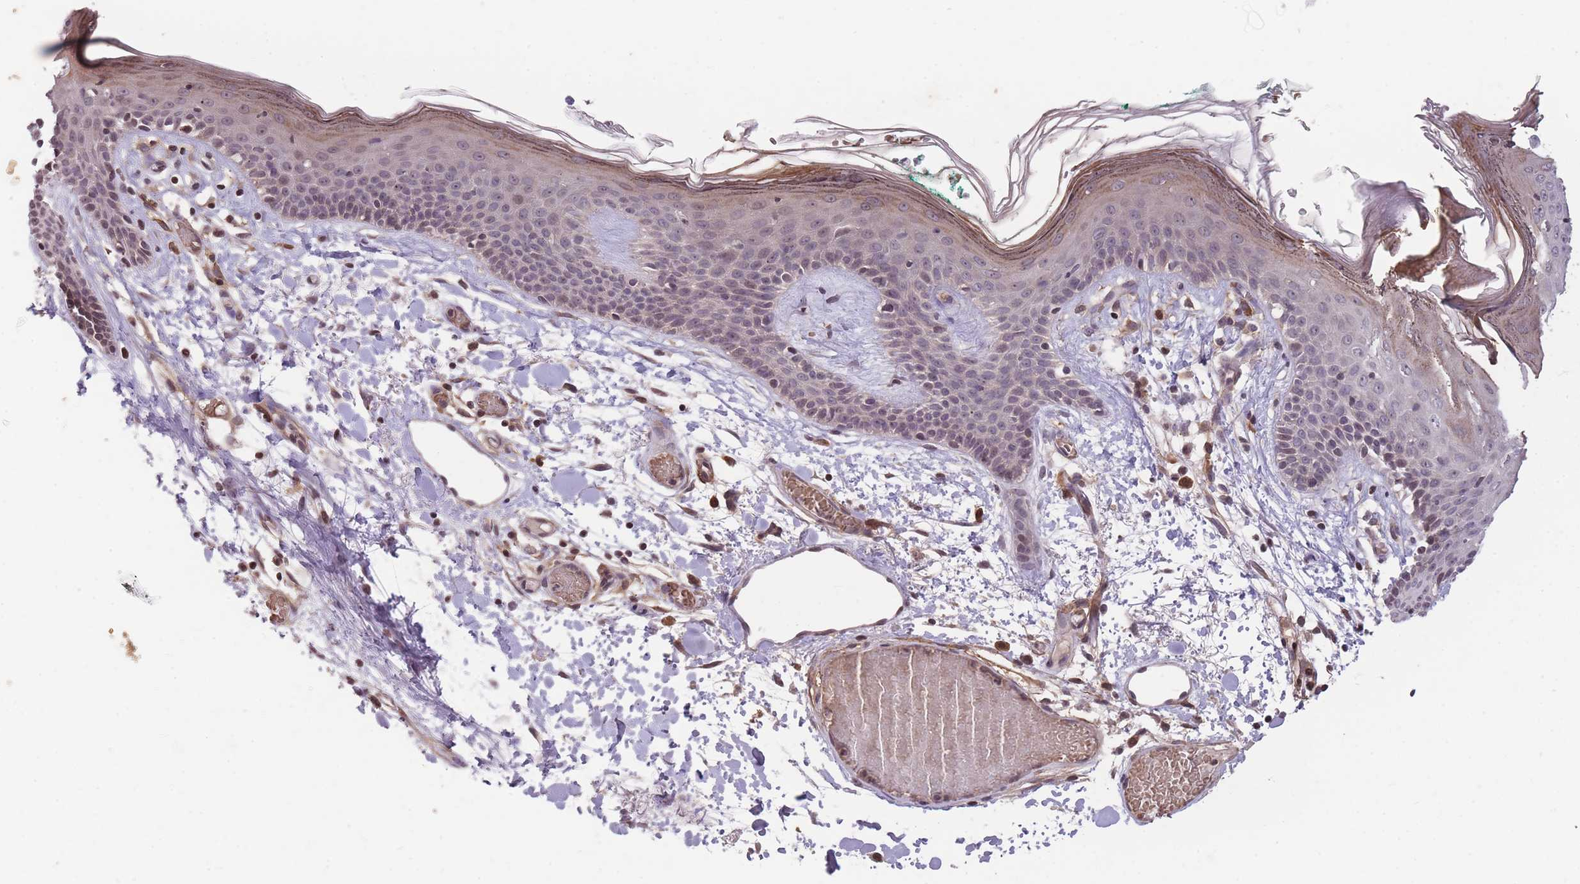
{"staining": {"intensity": "moderate", "quantity": ">75%", "location": "nuclear"}, "tissue": "skin", "cell_type": "Fibroblasts", "image_type": "normal", "snomed": [{"axis": "morphology", "description": "Normal tissue, NOS"}, {"axis": "topography", "description": "Skin"}], "caption": "Skin stained with DAB immunohistochemistry (IHC) exhibits medium levels of moderate nuclear positivity in approximately >75% of fibroblasts. The staining was performed using DAB to visualize the protein expression in brown, while the nuclei were stained in blue with hematoxylin (Magnification: 20x).", "gene": "GGT5", "patient": {"sex": "male", "age": 79}}